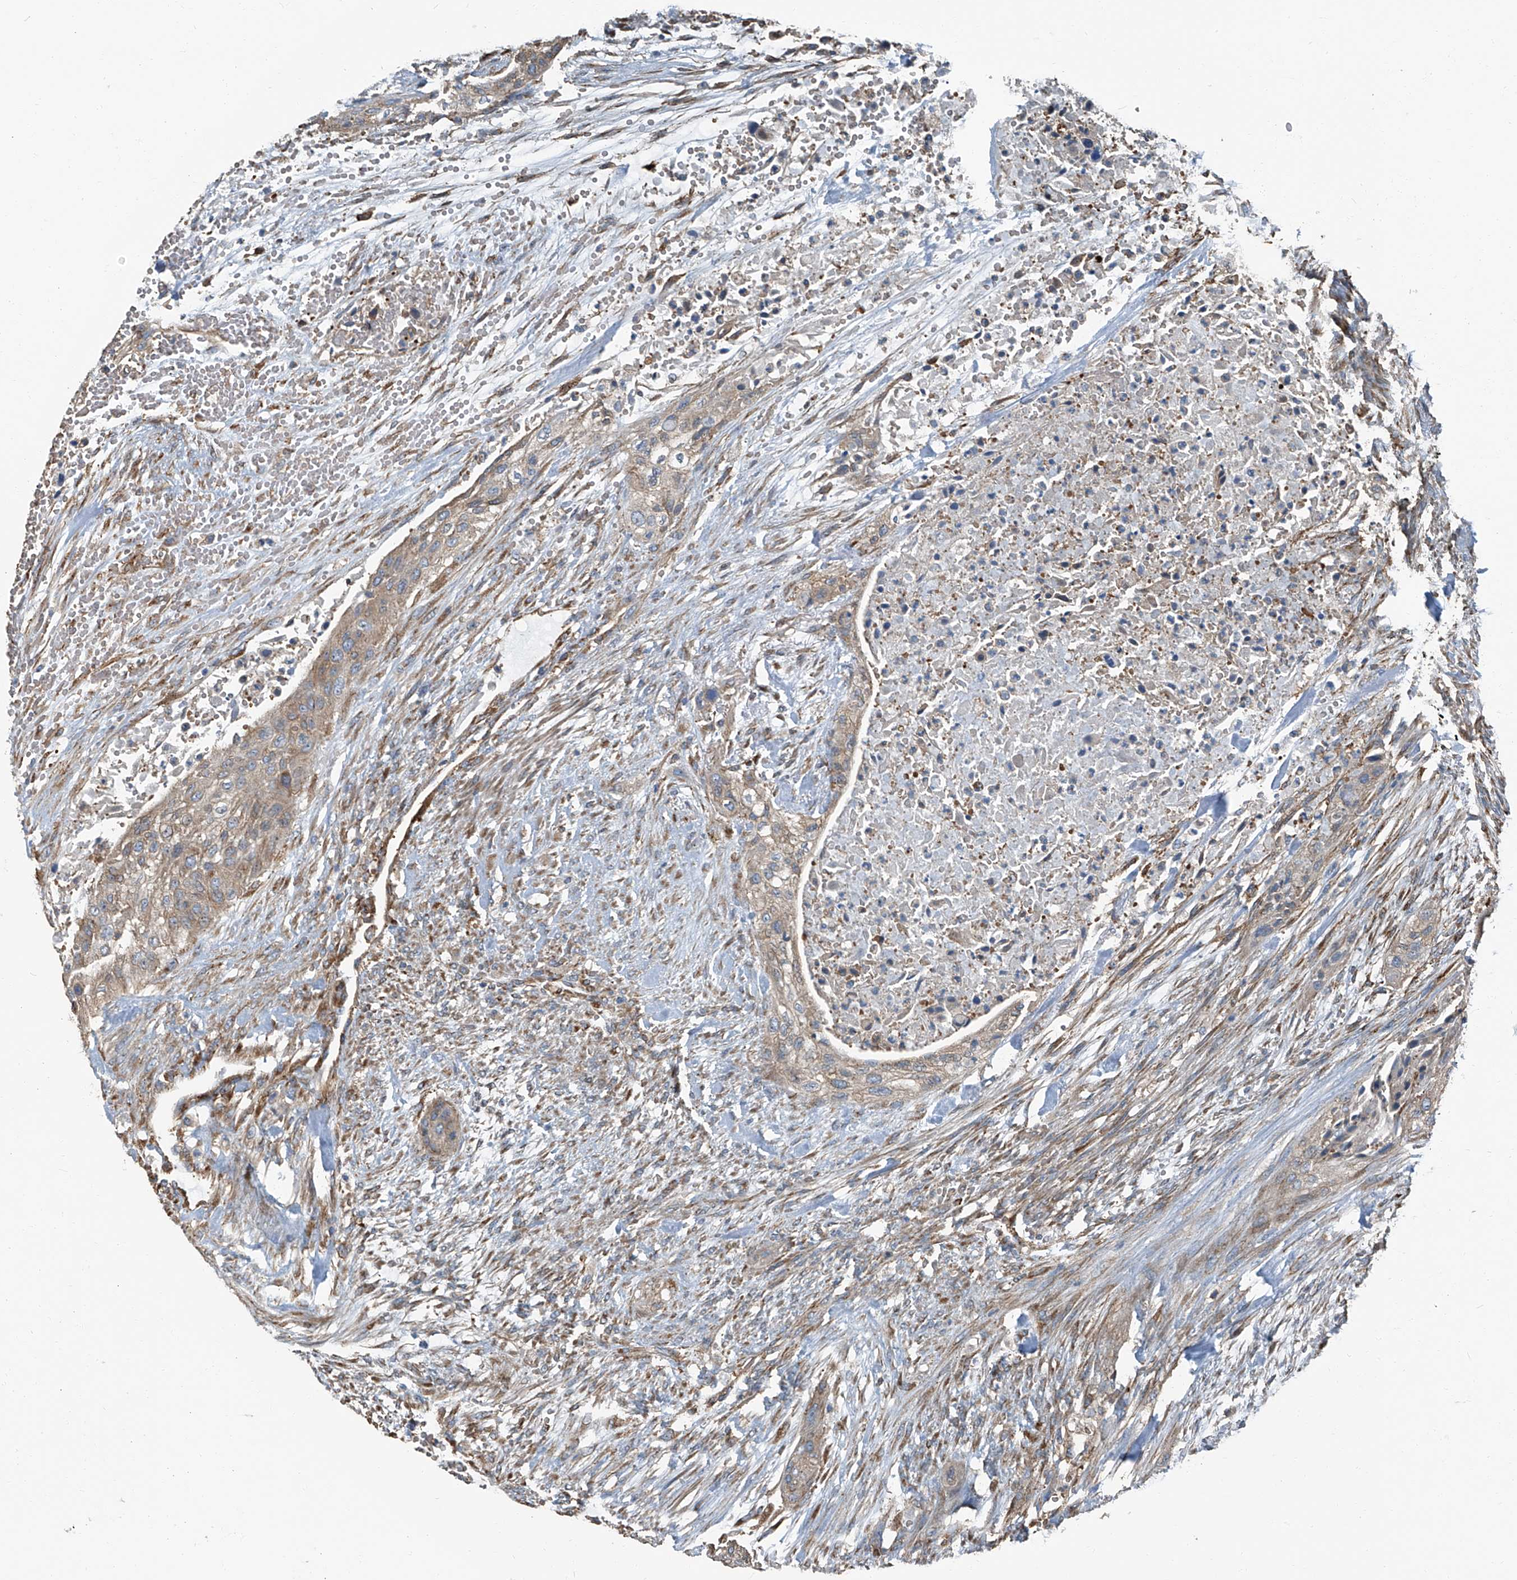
{"staining": {"intensity": "weak", "quantity": ">75%", "location": "cytoplasmic/membranous"}, "tissue": "urothelial cancer", "cell_type": "Tumor cells", "image_type": "cancer", "snomed": [{"axis": "morphology", "description": "Urothelial carcinoma, High grade"}, {"axis": "topography", "description": "Urinary bladder"}], "caption": "Urothelial carcinoma (high-grade) tissue exhibits weak cytoplasmic/membranous expression in approximately >75% of tumor cells Ihc stains the protein of interest in brown and the nuclei are stained blue.", "gene": "SEPTIN7", "patient": {"sex": "male", "age": 35}}